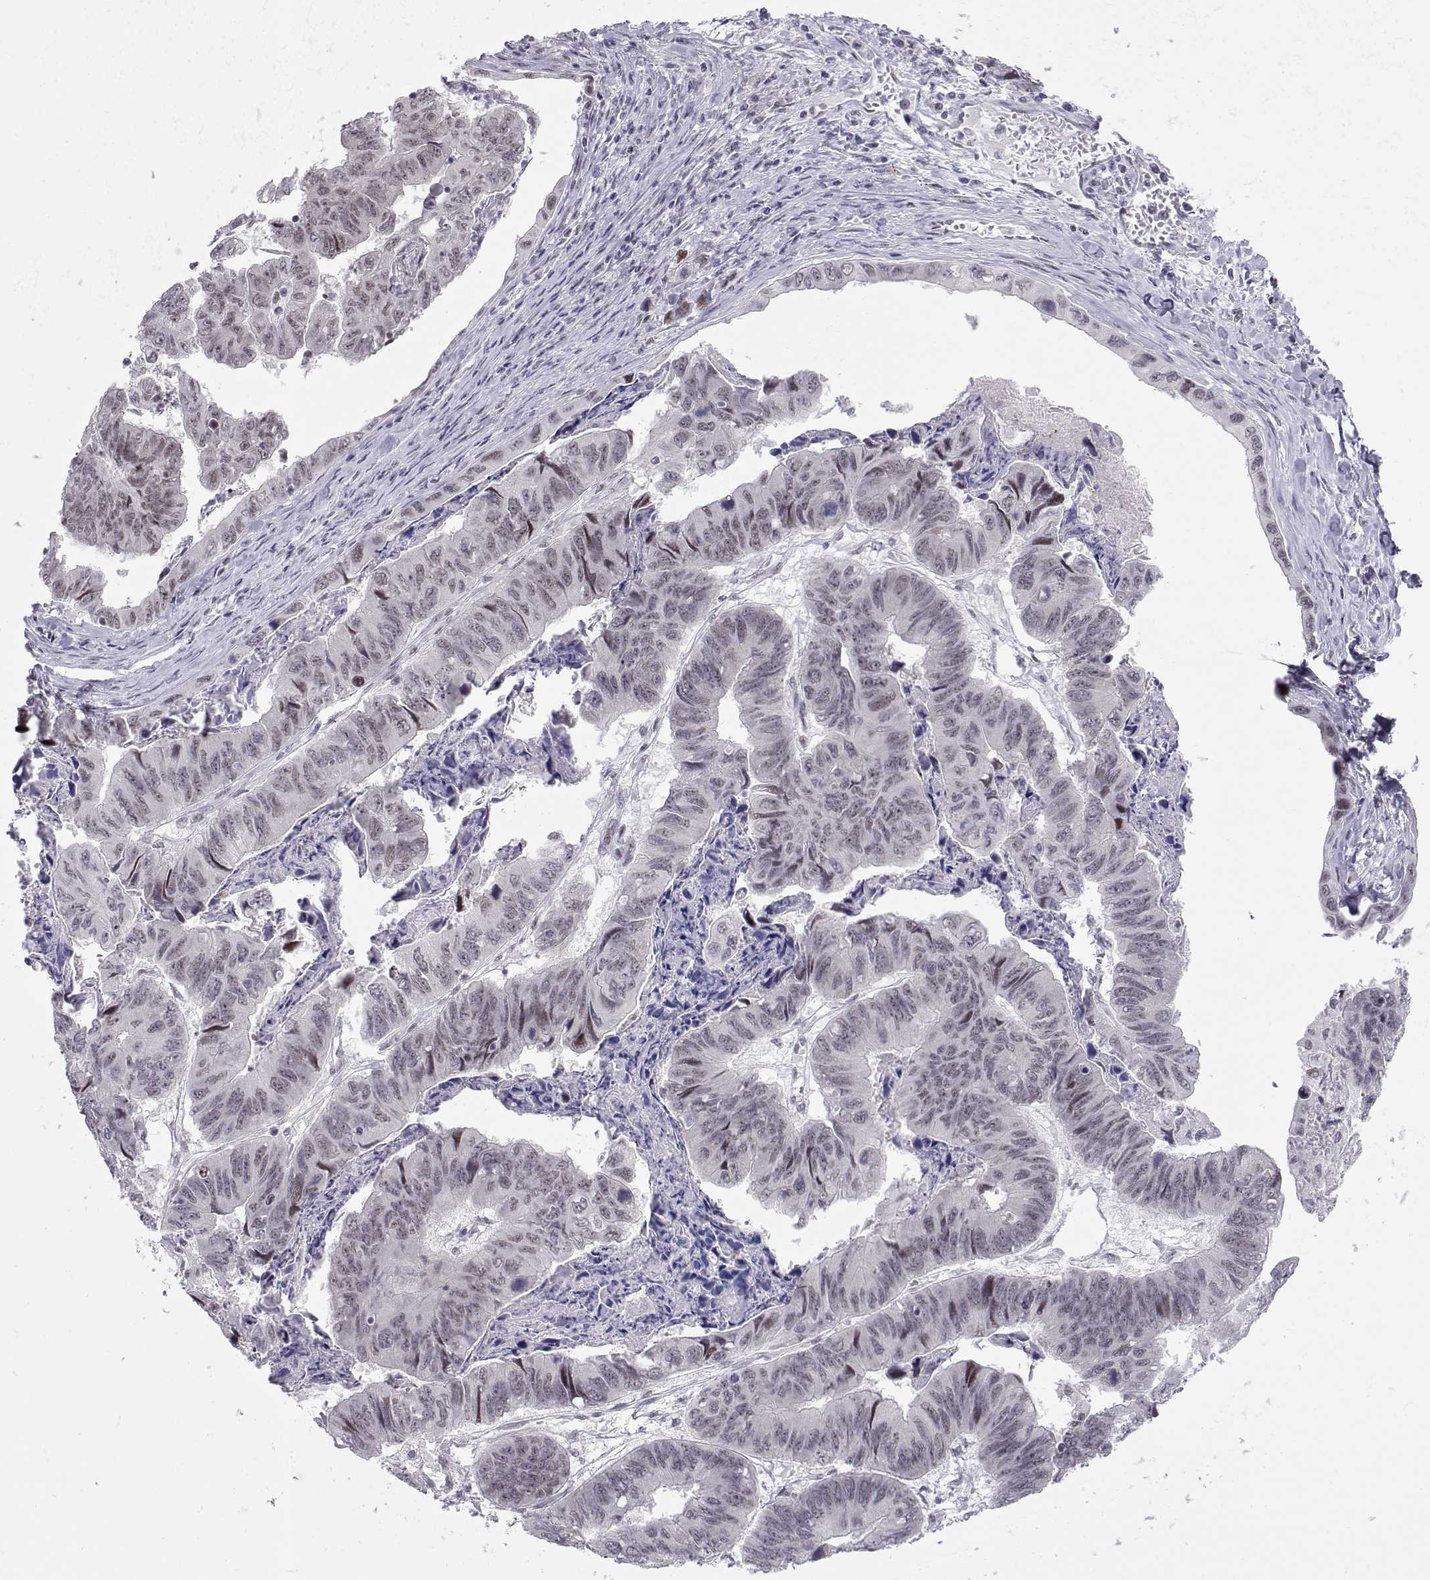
{"staining": {"intensity": "weak", "quantity": "<25%", "location": "nuclear"}, "tissue": "stomach cancer", "cell_type": "Tumor cells", "image_type": "cancer", "snomed": [{"axis": "morphology", "description": "Adenocarcinoma, NOS"}, {"axis": "topography", "description": "Stomach, lower"}], "caption": "High magnification brightfield microscopy of stomach cancer stained with DAB (brown) and counterstained with hematoxylin (blue): tumor cells show no significant expression.", "gene": "SIX6", "patient": {"sex": "male", "age": 77}}